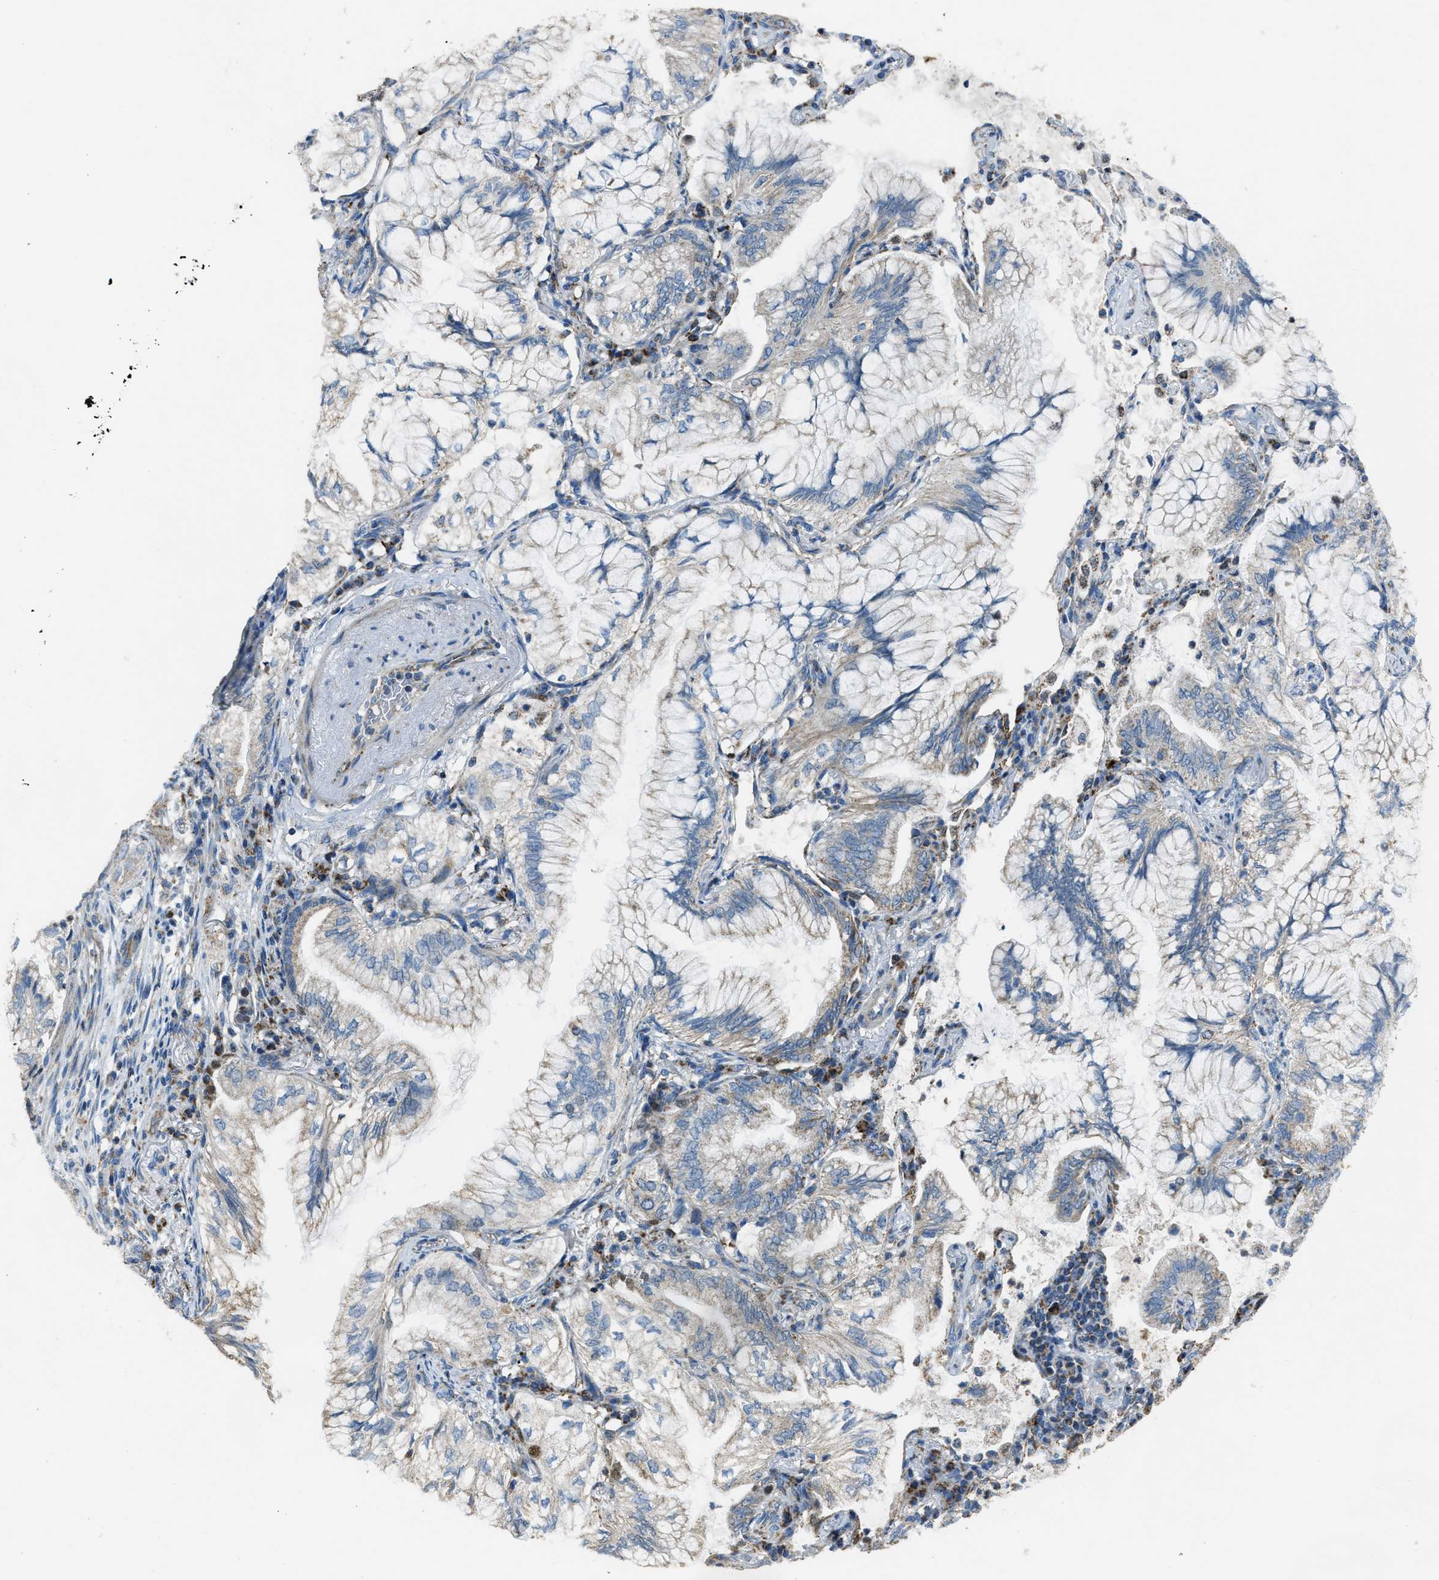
{"staining": {"intensity": "negative", "quantity": "none", "location": "none"}, "tissue": "lung cancer", "cell_type": "Tumor cells", "image_type": "cancer", "snomed": [{"axis": "morphology", "description": "Adenocarcinoma, NOS"}, {"axis": "topography", "description": "Lung"}], "caption": "Tumor cells are negative for brown protein staining in lung adenocarcinoma.", "gene": "SLC25A11", "patient": {"sex": "female", "age": 70}}